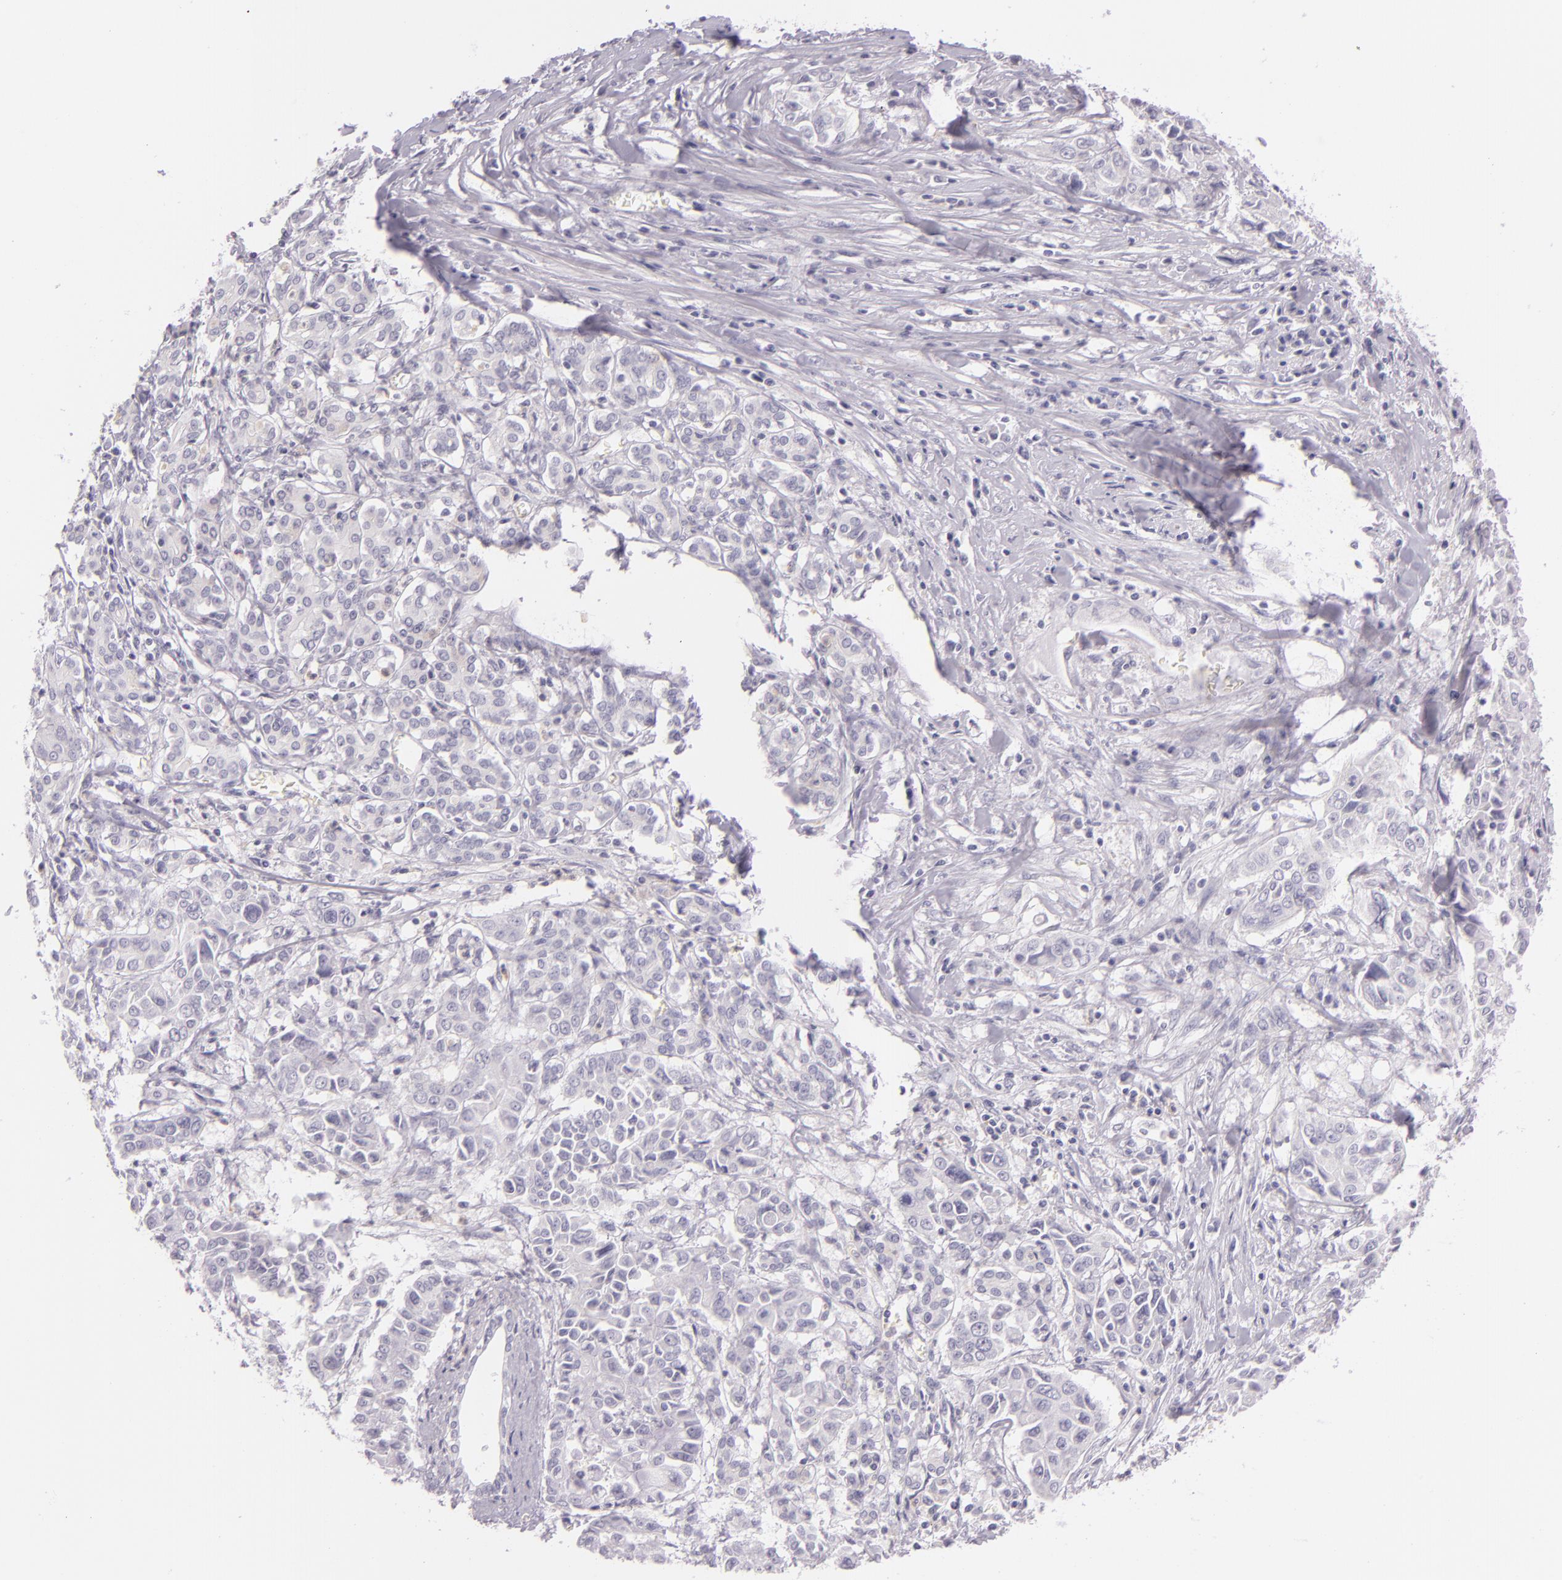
{"staining": {"intensity": "negative", "quantity": "none", "location": "none"}, "tissue": "pancreatic cancer", "cell_type": "Tumor cells", "image_type": "cancer", "snomed": [{"axis": "morphology", "description": "Adenocarcinoma, NOS"}, {"axis": "topography", "description": "Pancreas"}], "caption": "Pancreatic adenocarcinoma stained for a protein using immunohistochemistry demonstrates no positivity tumor cells.", "gene": "CBS", "patient": {"sex": "female", "age": 52}}